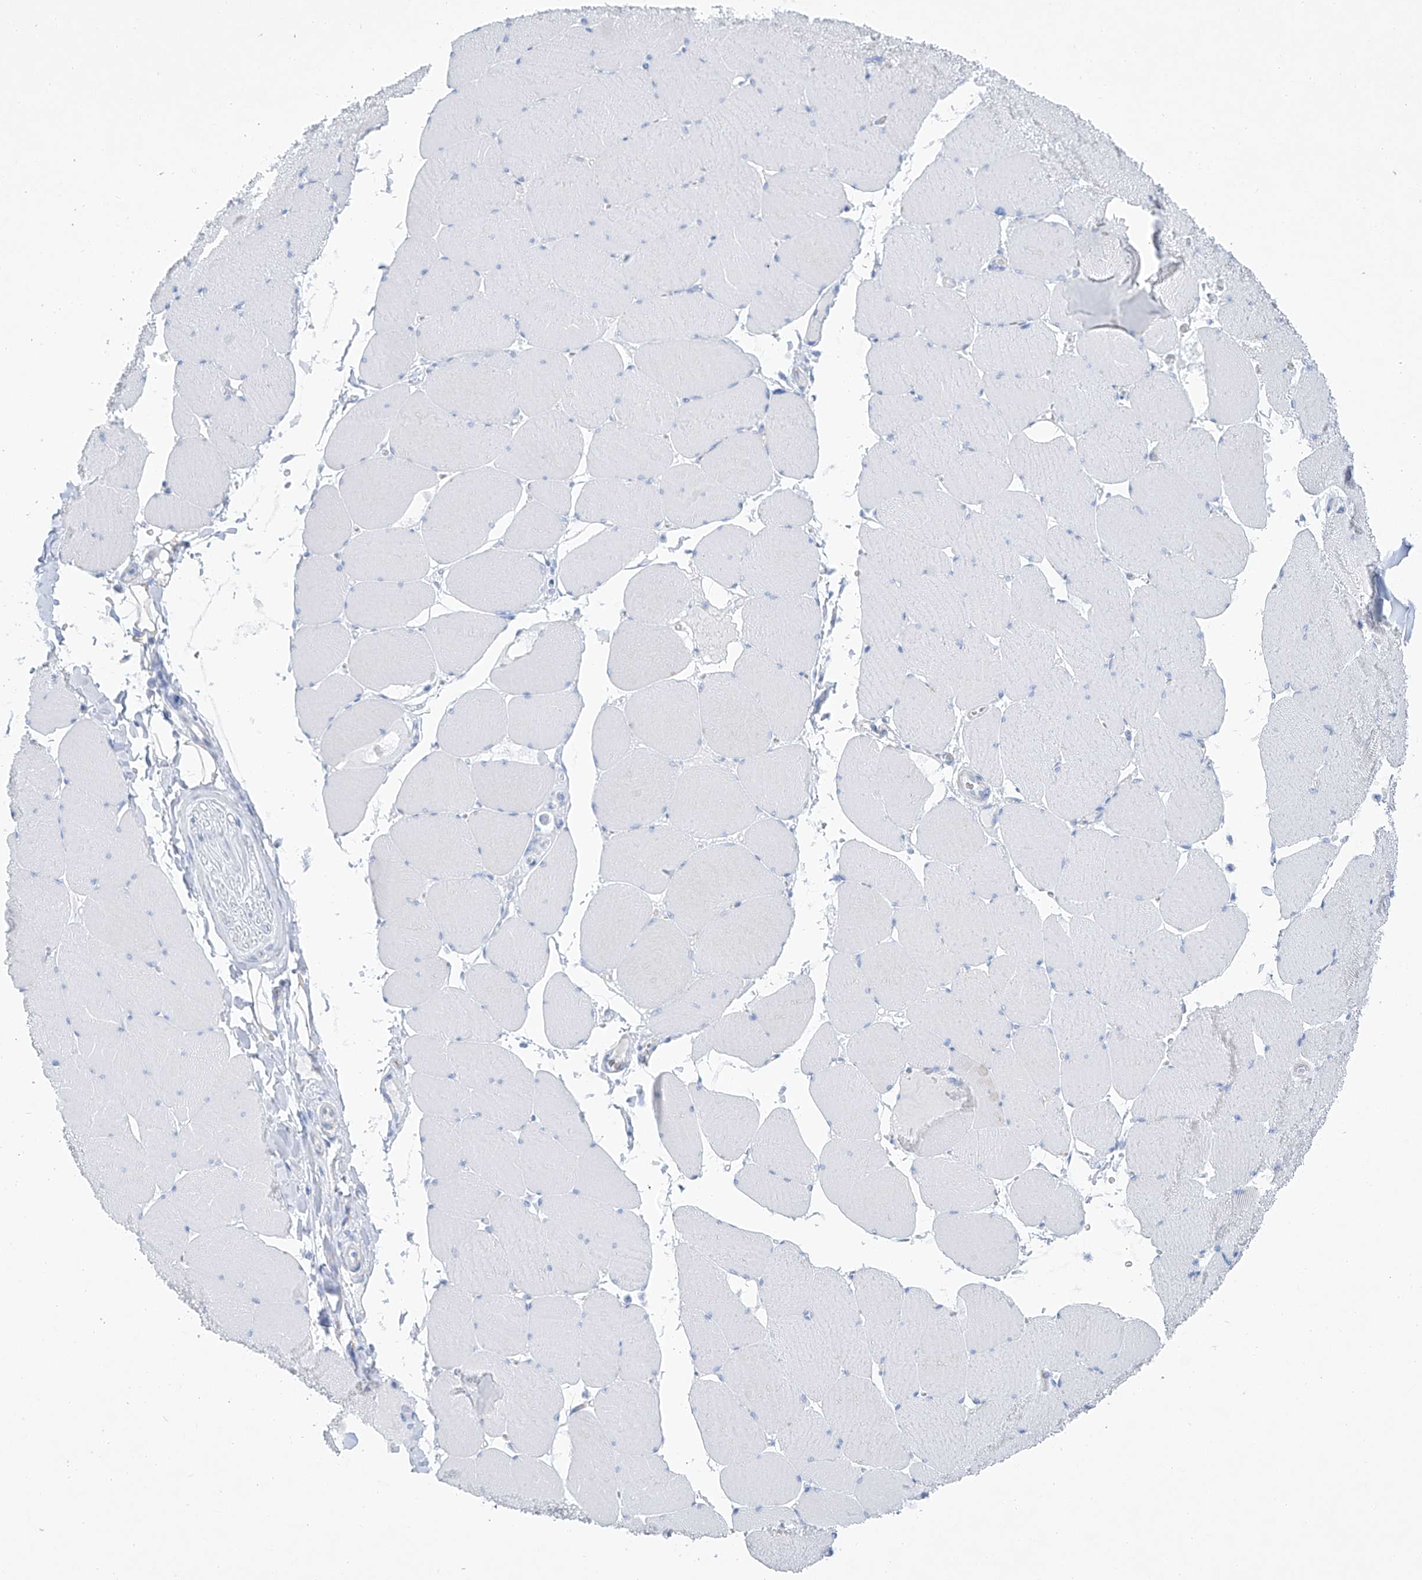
{"staining": {"intensity": "negative", "quantity": "none", "location": "none"}, "tissue": "skeletal muscle", "cell_type": "Myocytes", "image_type": "normal", "snomed": [{"axis": "morphology", "description": "Normal tissue, NOS"}, {"axis": "topography", "description": "Skeletal muscle"}, {"axis": "topography", "description": "Head-Neck"}], "caption": "IHC histopathology image of unremarkable skeletal muscle: skeletal muscle stained with DAB demonstrates no significant protein expression in myocytes. (Stains: DAB IHC with hematoxylin counter stain, Microscopy: brightfield microscopy at high magnification).", "gene": "MAGI1", "patient": {"sex": "male", "age": 66}}